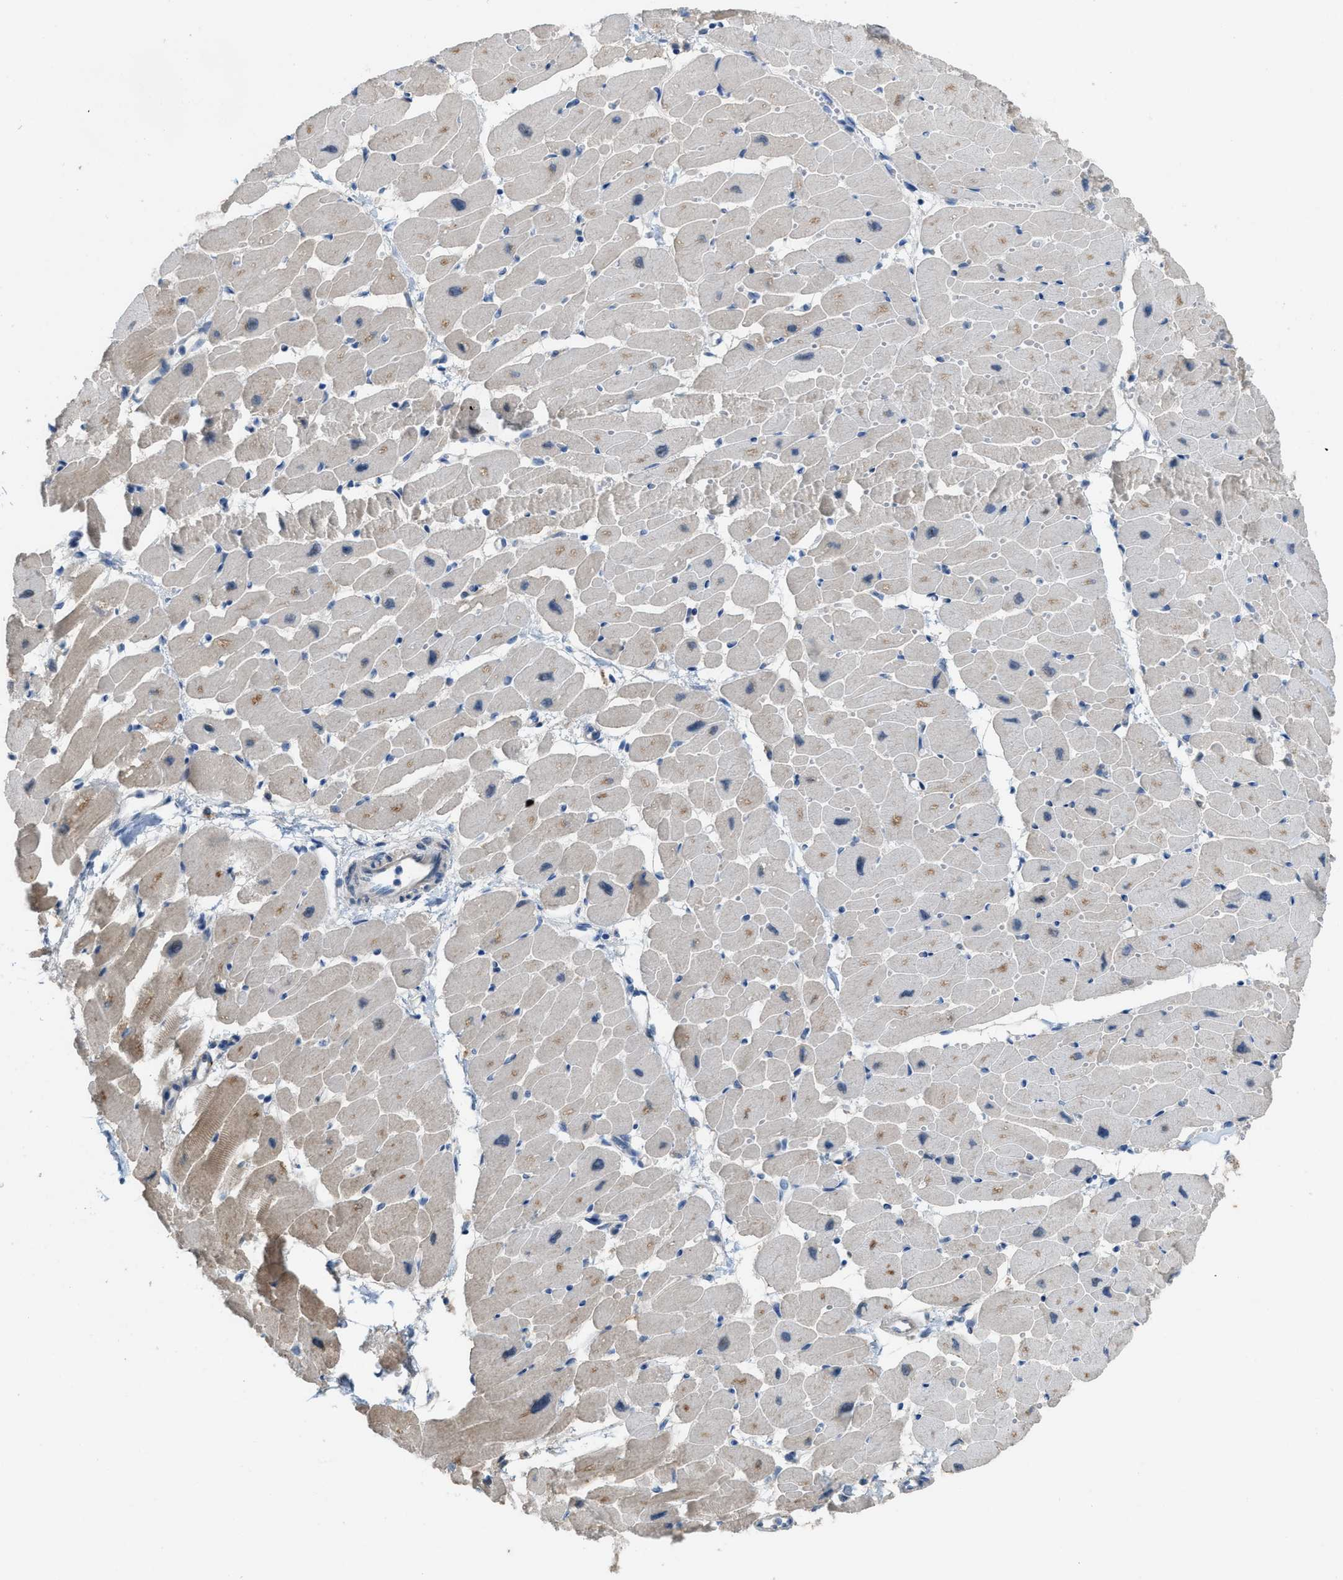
{"staining": {"intensity": "moderate", "quantity": "25%-75%", "location": "cytoplasmic/membranous"}, "tissue": "heart muscle", "cell_type": "Cardiomyocytes", "image_type": "normal", "snomed": [{"axis": "morphology", "description": "Normal tissue, NOS"}, {"axis": "topography", "description": "Heart"}], "caption": "Immunohistochemical staining of normal human heart muscle displays moderate cytoplasmic/membranous protein staining in approximately 25%-75% of cardiomyocytes. (Brightfield microscopy of DAB IHC at high magnification).", "gene": "PLAA", "patient": {"sex": "female", "age": 54}}